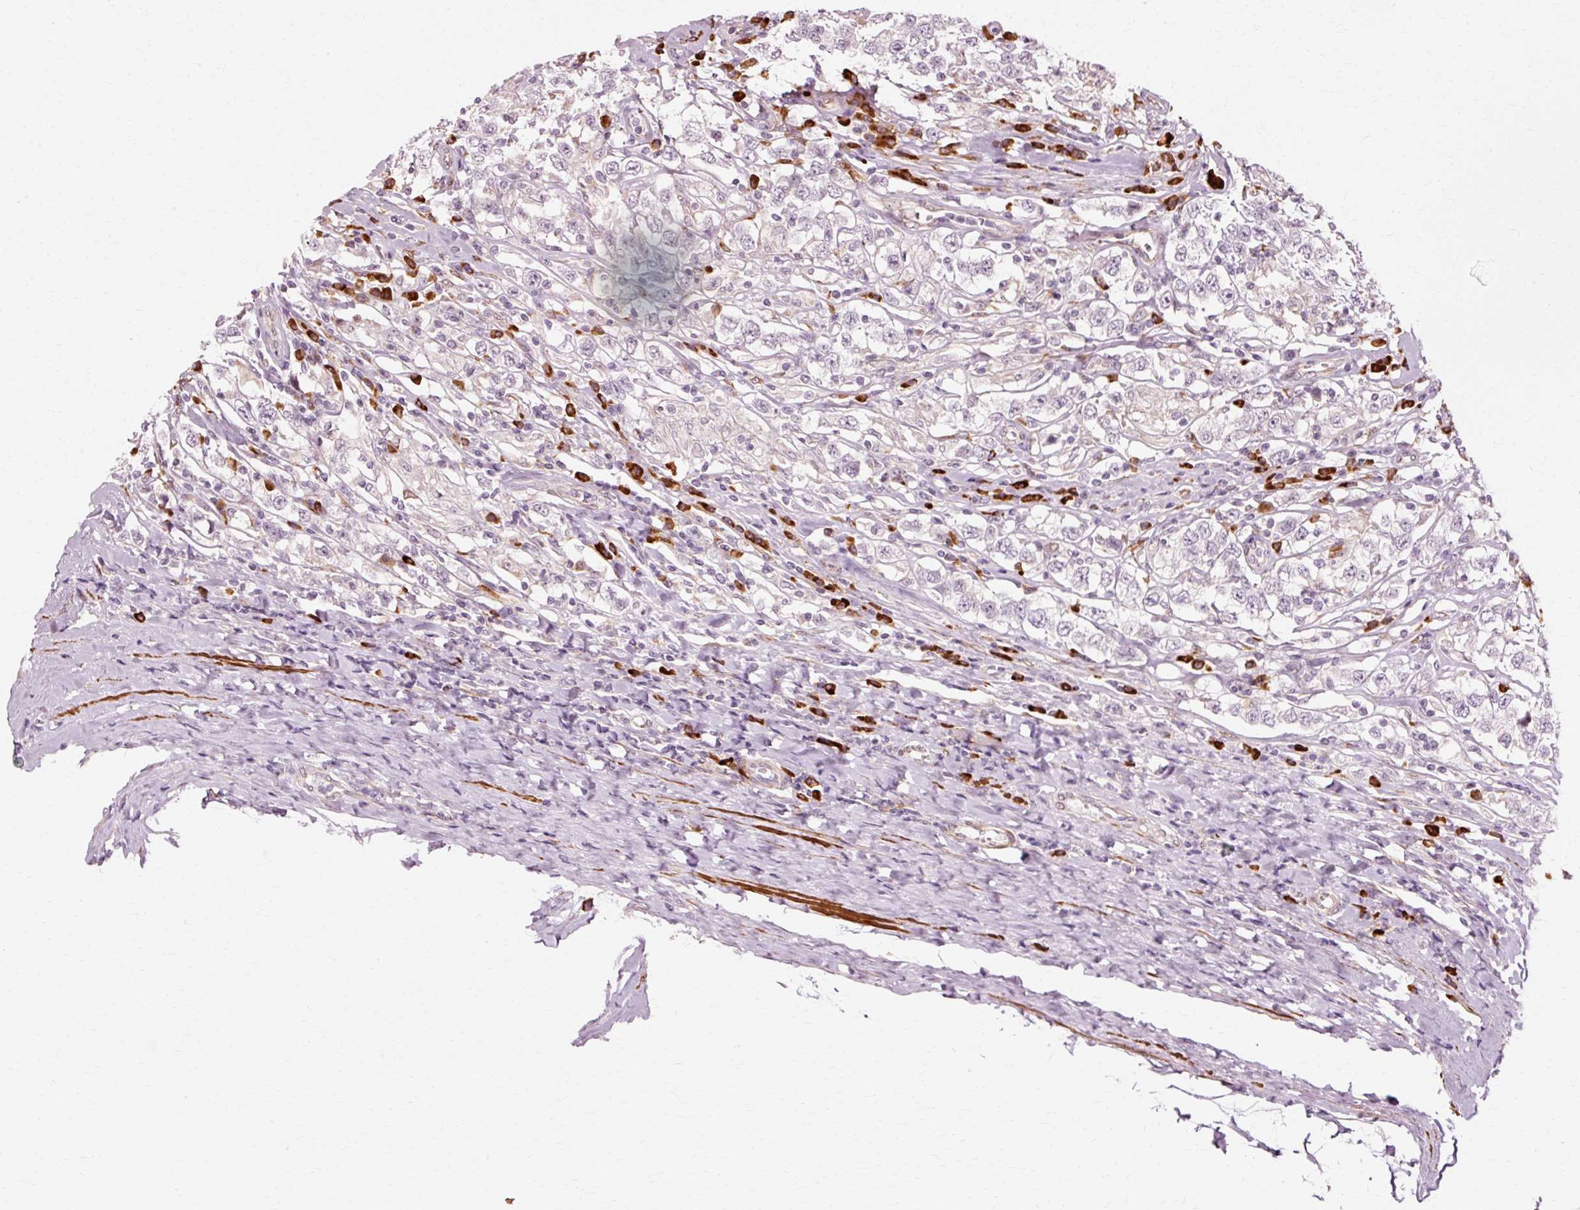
{"staining": {"intensity": "negative", "quantity": "none", "location": "none"}, "tissue": "testis cancer", "cell_type": "Tumor cells", "image_type": "cancer", "snomed": [{"axis": "morphology", "description": "Seminoma, NOS"}, {"axis": "topography", "description": "Testis"}], "caption": "The immunohistochemistry histopathology image has no significant positivity in tumor cells of testis cancer tissue. (Brightfield microscopy of DAB IHC at high magnification).", "gene": "RGPD5", "patient": {"sex": "male", "age": 41}}